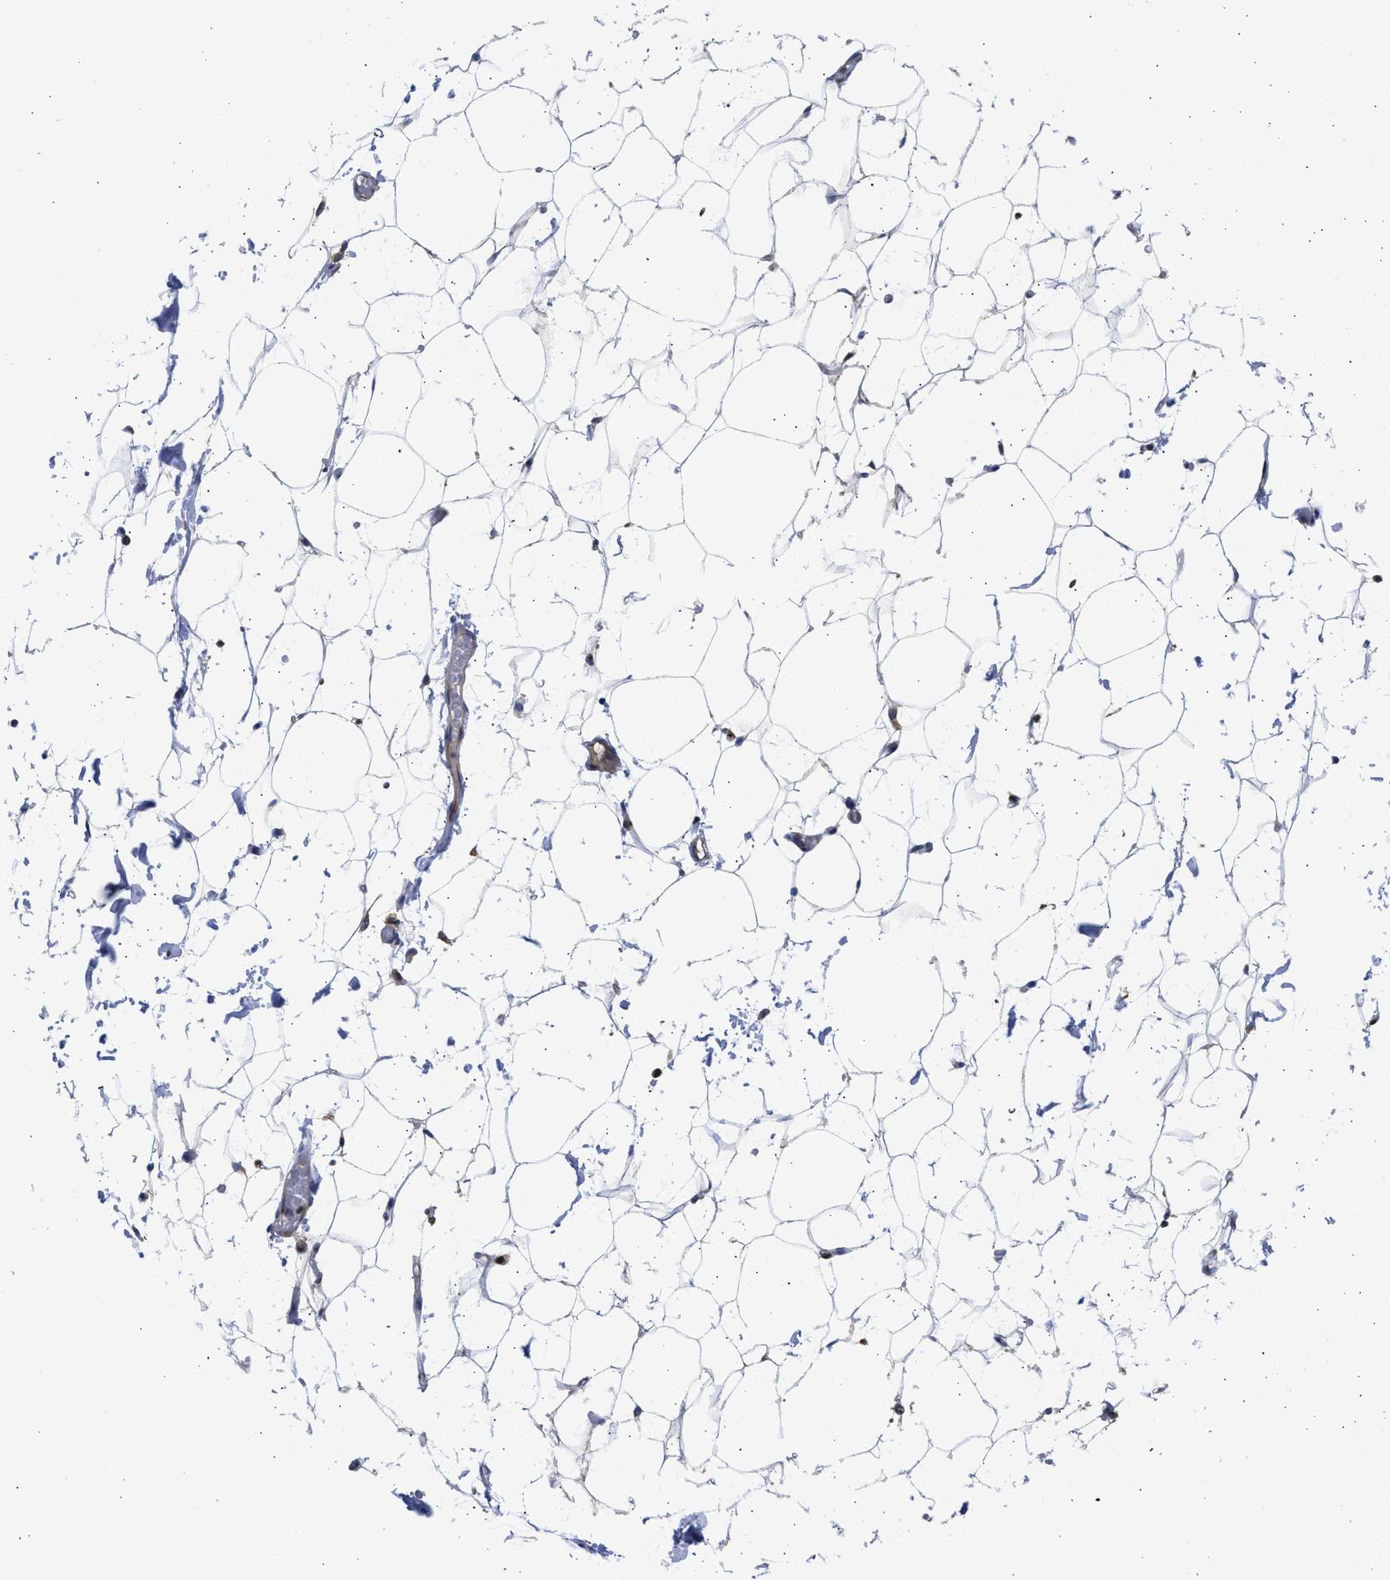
{"staining": {"intensity": "negative", "quantity": "none", "location": "none"}, "tissue": "adipose tissue", "cell_type": "Adipocytes", "image_type": "normal", "snomed": [{"axis": "morphology", "description": "Normal tissue, NOS"}, {"axis": "topography", "description": "Breast"}, {"axis": "topography", "description": "Soft tissue"}], "caption": "Adipocytes show no significant protein positivity in normal adipose tissue. (DAB immunohistochemistry, high magnification).", "gene": "TMED1", "patient": {"sex": "female", "age": 75}}